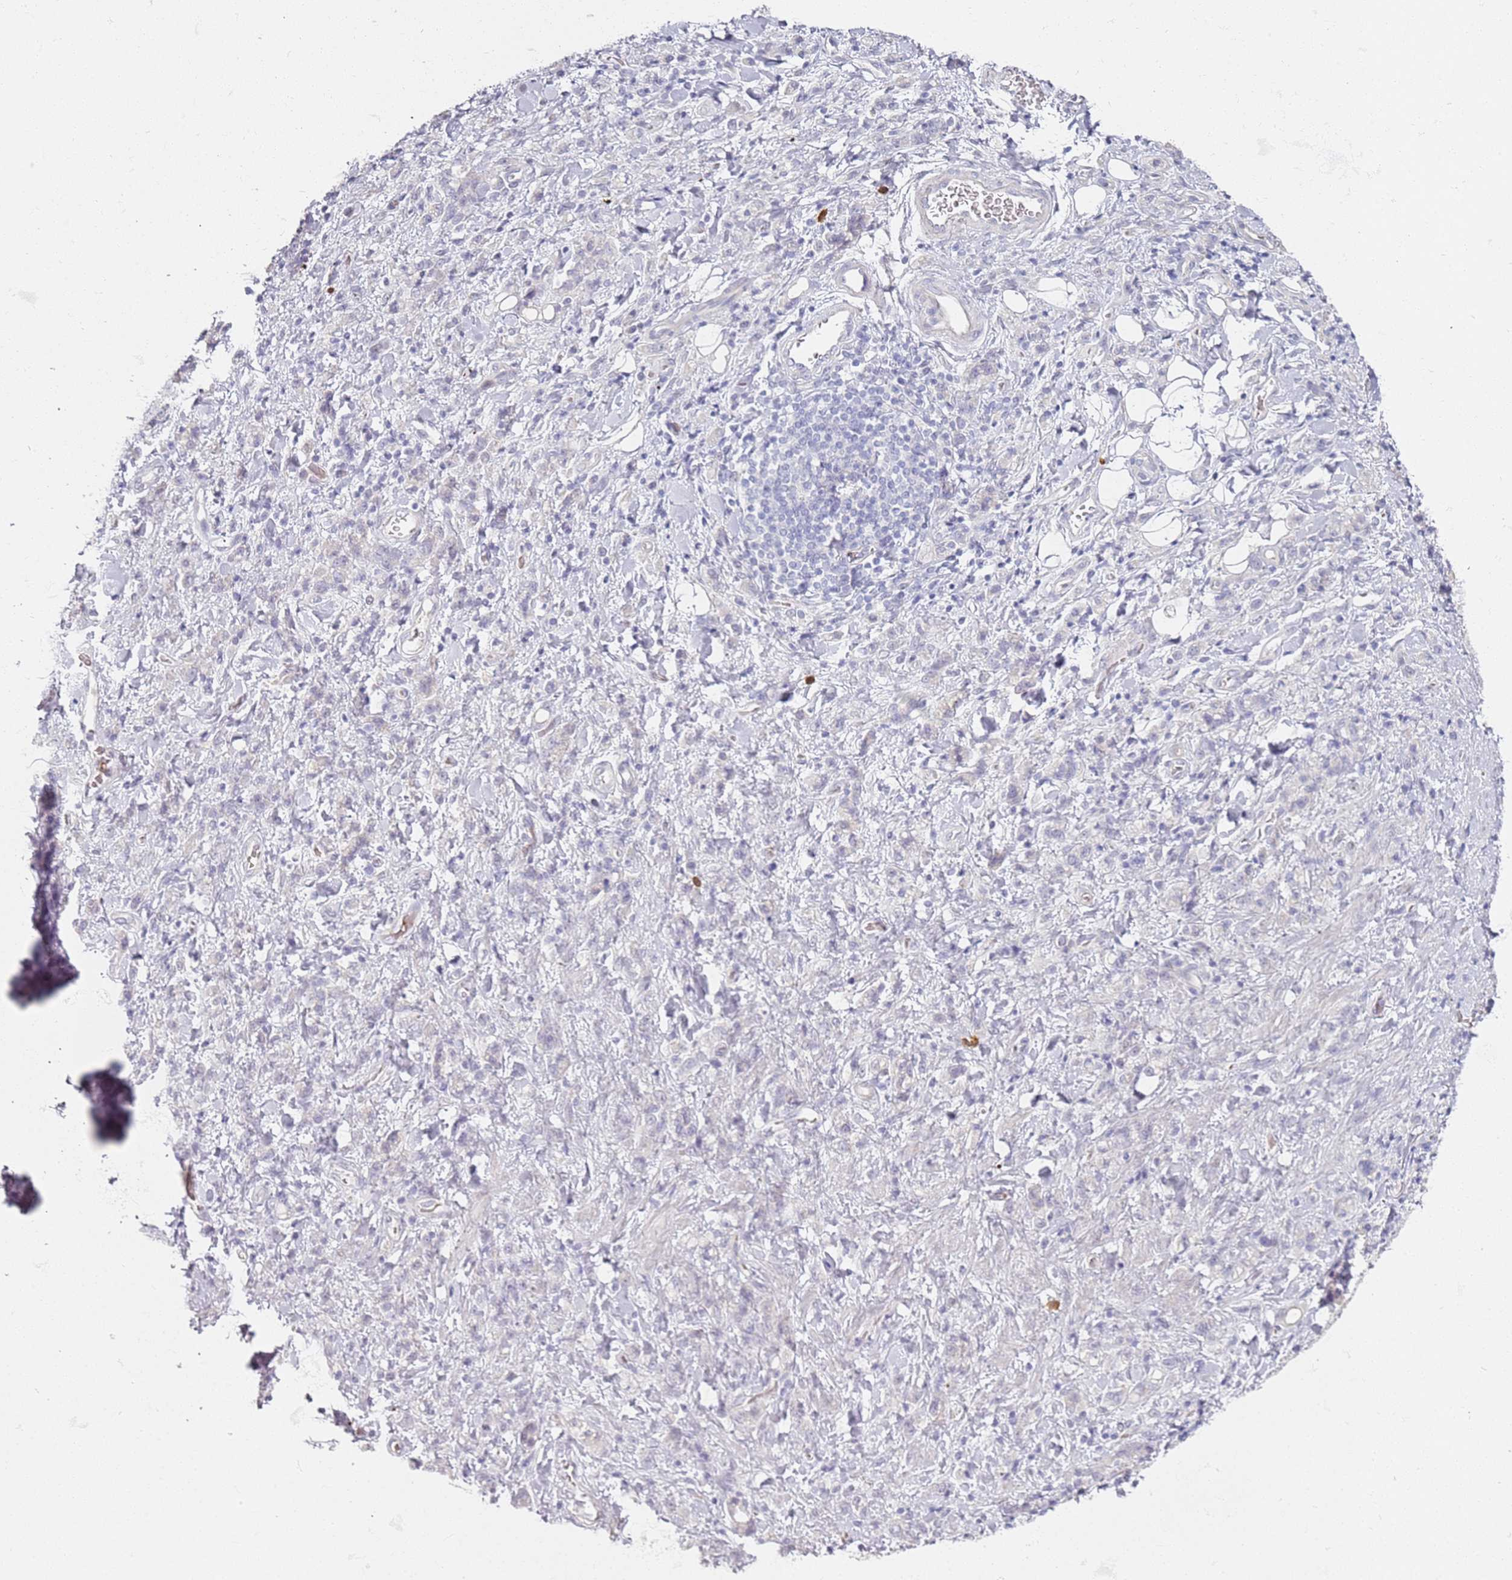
{"staining": {"intensity": "negative", "quantity": "none", "location": "none"}, "tissue": "stomach cancer", "cell_type": "Tumor cells", "image_type": "cancer", "snomed": [{"axis": "morphology", "description": "Adenocarcinoma, NOS"}, {"axis": "topography", "description": "Stomach"}], "caption": "Human stomach cancer stained for a protein using immunohistochemistry (IHC) exhibits no staining in tumor cells.", "gene": "CD40LG", "patient": {"sex": "male", "age": 77}}